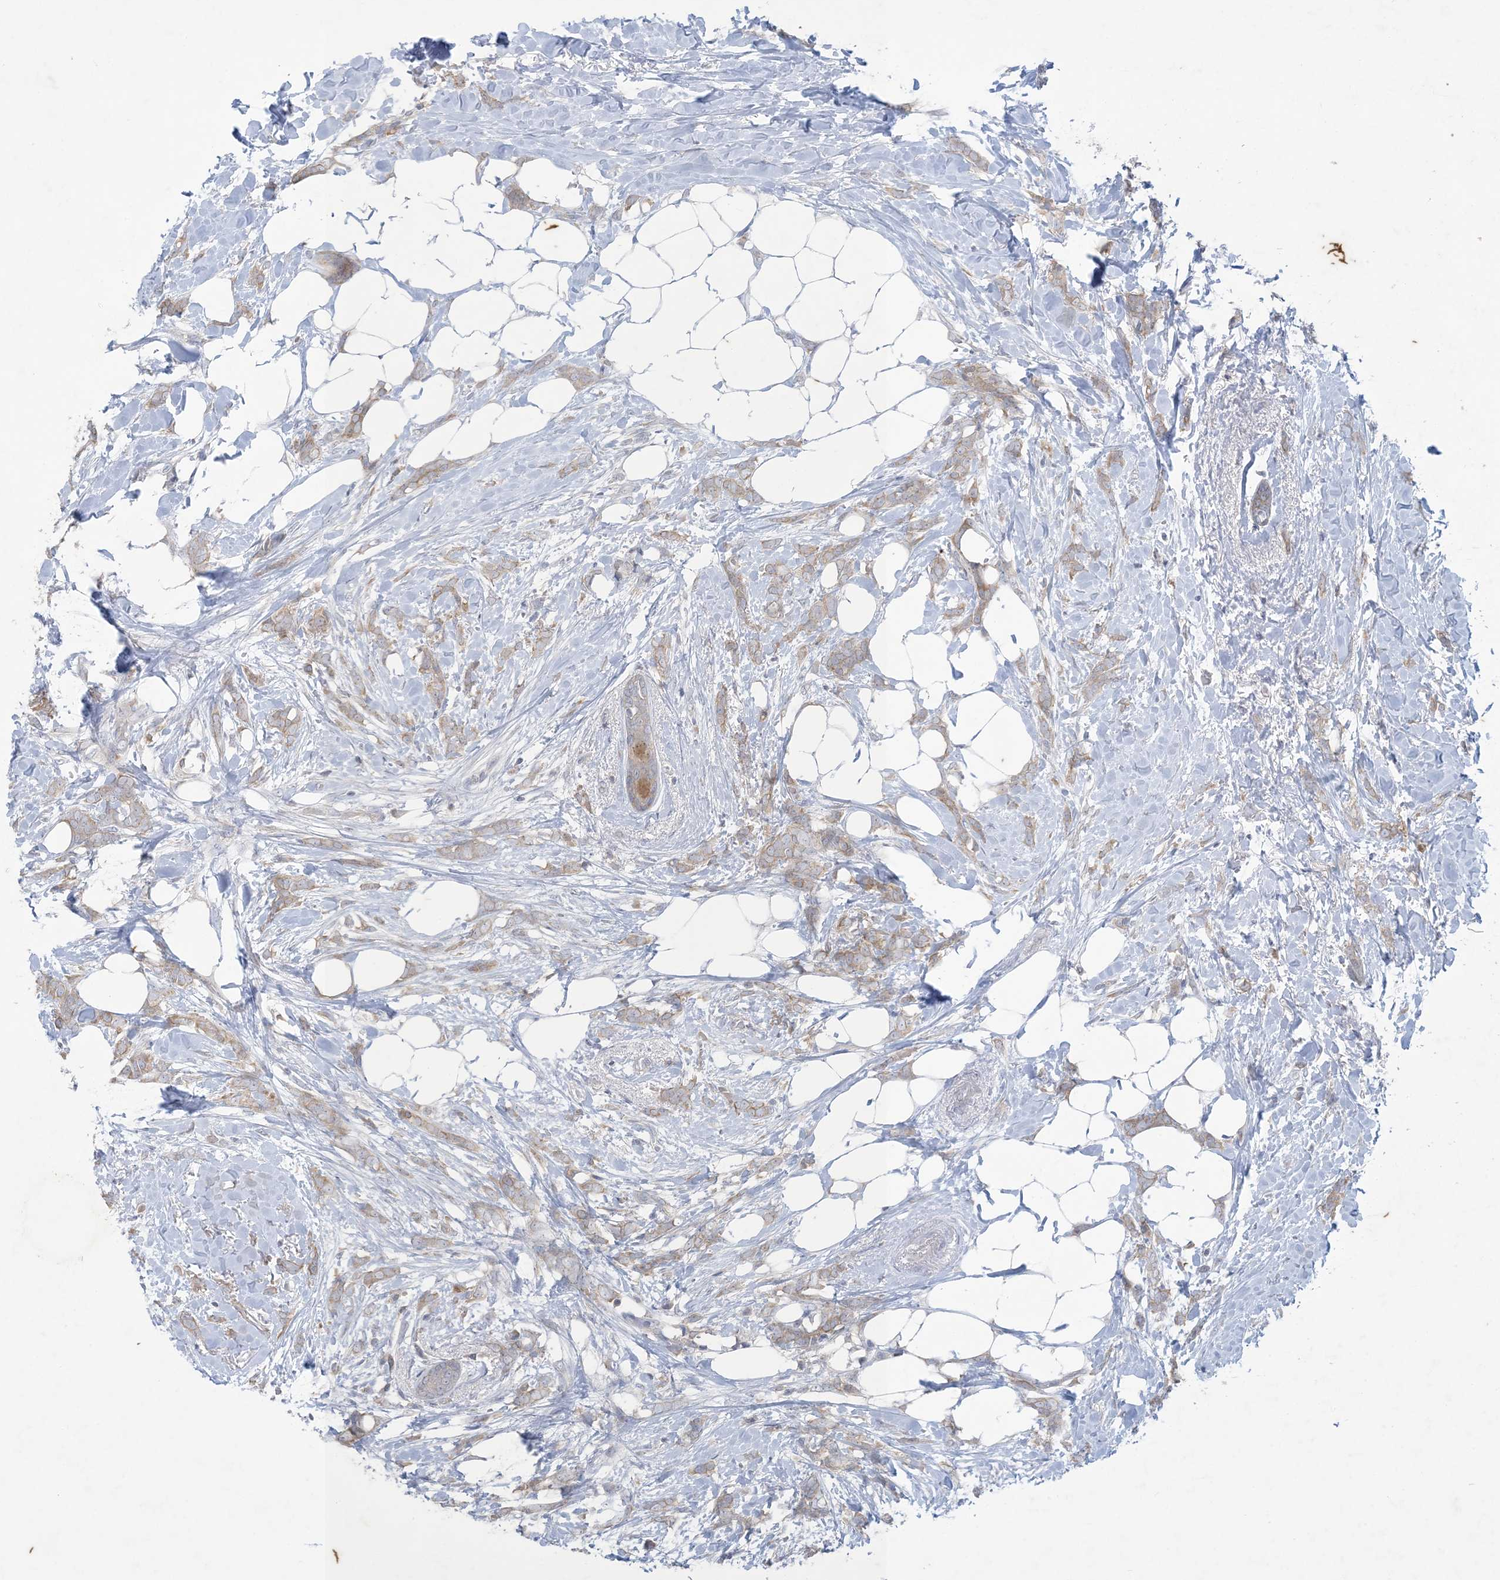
{"staining": {"intensity": "weak", "quantity": ">75%", "location": "cytoplasmic/membranous"}, "tissue": "breast cancer", "cell_type": "Tumor cells", "image_type": "cancer", "snomed": [{"axis": "morphology", "description": "Lobular carcinoma, in situ"}, {"axis": "morphology", "description": "Lobular carcinoma"}, {"axis": "topography", "description": "Breast"}], "caption": "This image displays lobular carcinoma (breast) stained with immunohistochemistry to label a protein in brown. The cytoplasmic/membranous of tumor cells show weak positivity for the protein. Nuclei are counter-stained blue.", "gene": "KIF3A", "patient": {"sex": "female", "age": 41}}